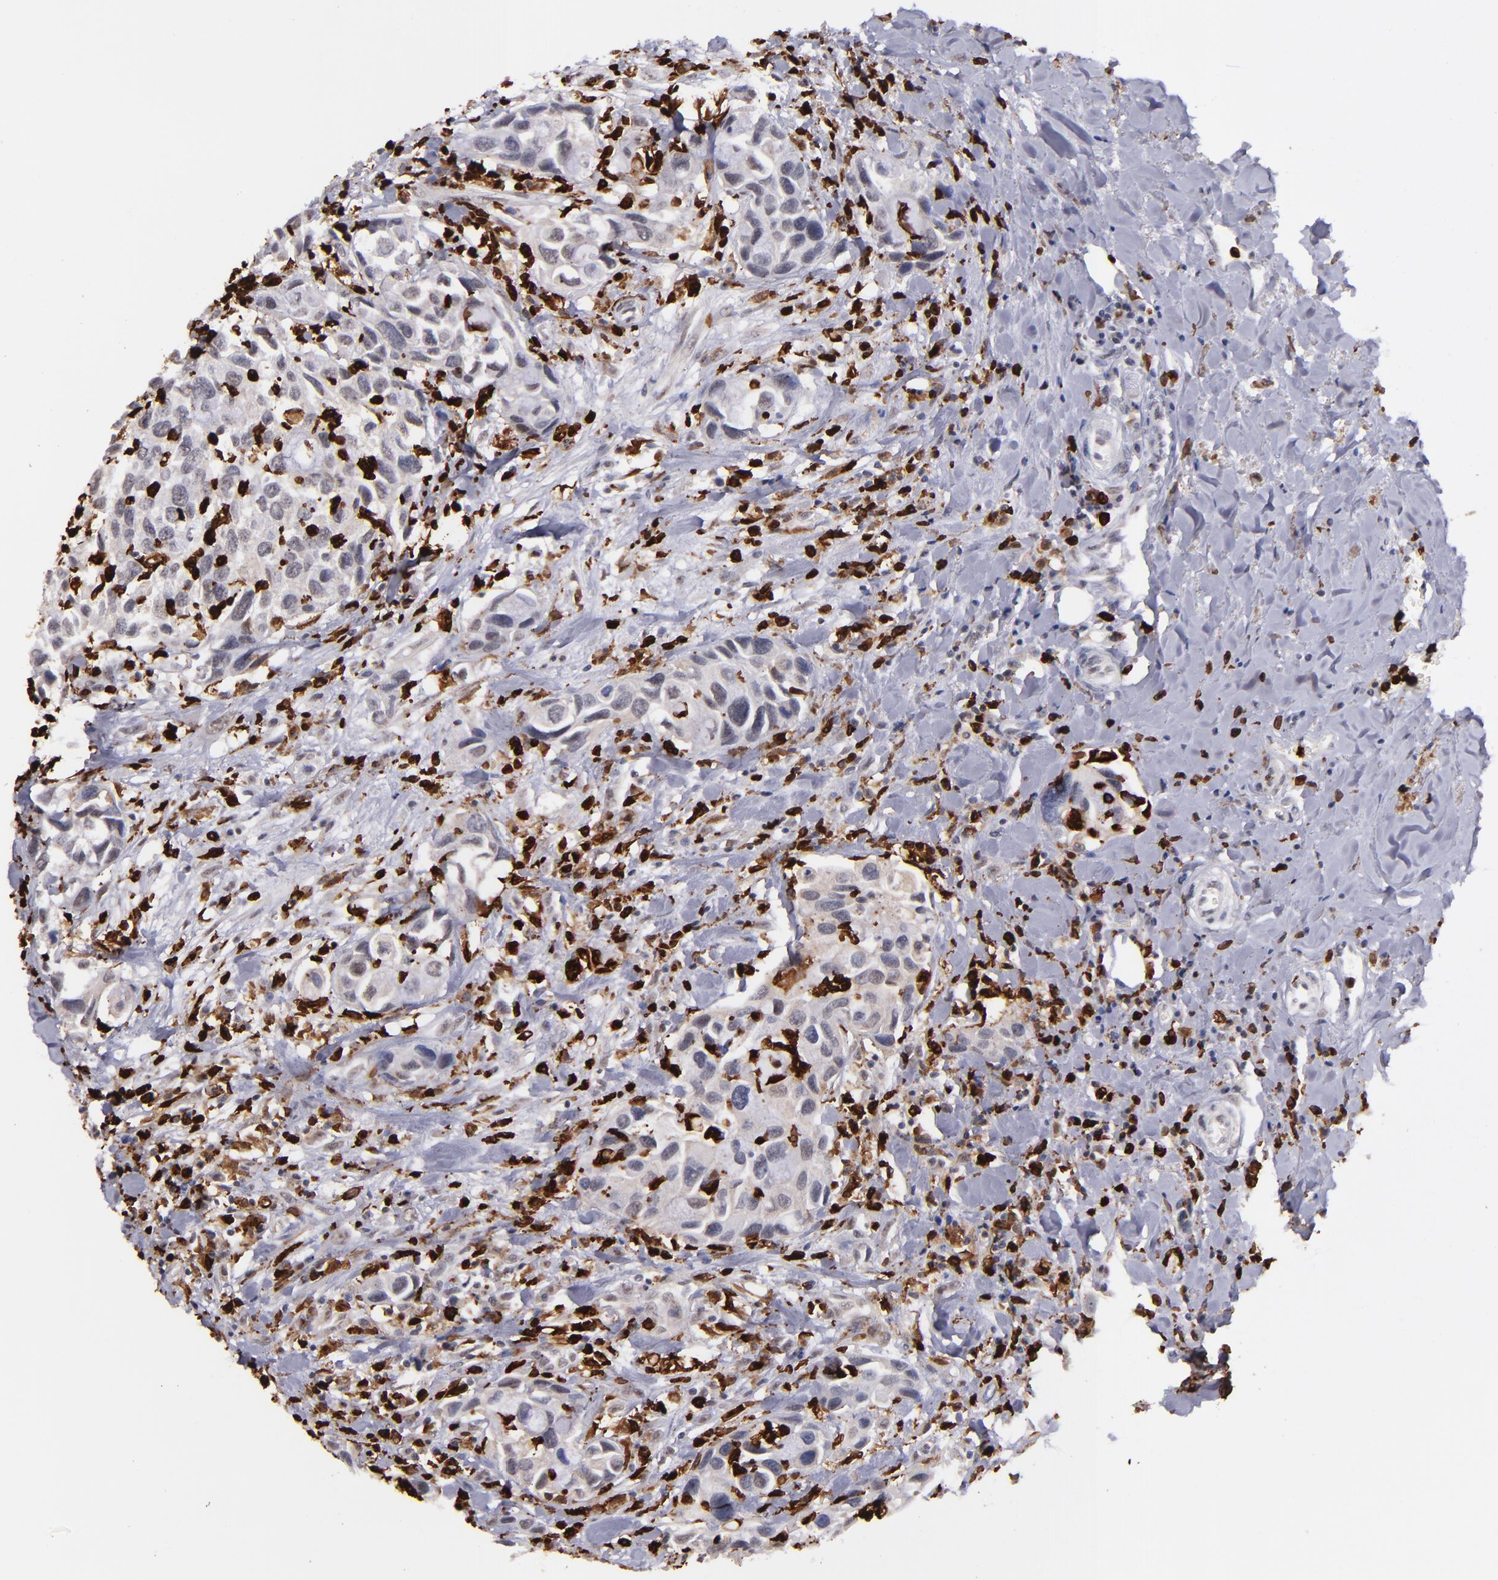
{"staining": {"intensity": "negative", "quantity": "none", "location": "none"}, "tissue": "urothelial cancer", "cell_type": "Tumor cells", "image_type": "cancer", "snomed": [{"axis": "morphology", "description": "Urothelial carcinoma, High grade"}, {"axis": "topography", "description": "Urinary bladder"}], "caption": "There is no significant staining in tumor cells of high-grade urothelial carcinoma.", "gene": "NCF2", "patient": {"sex": "male", "age": 66}}